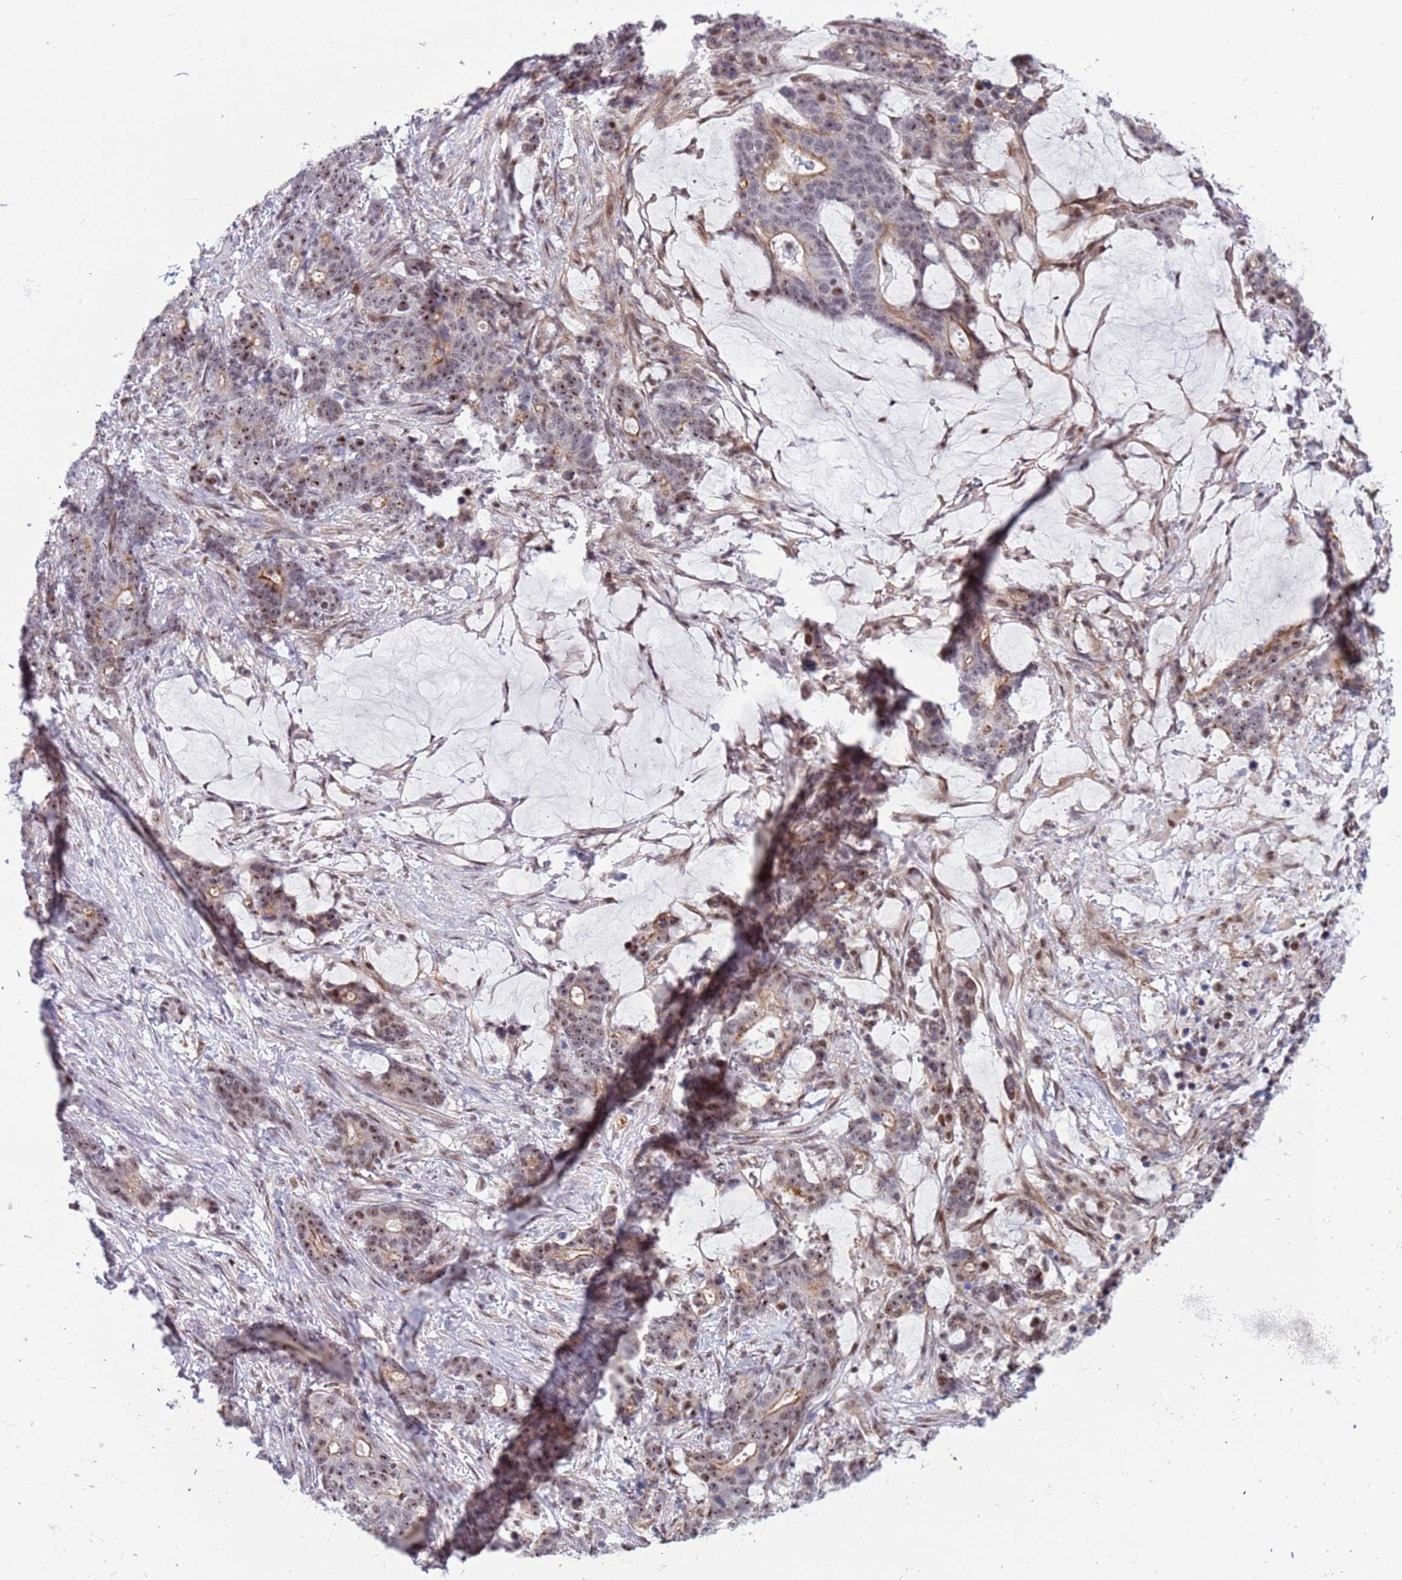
{"staining": {"intensity": "moderate", "quantity": ">75%", "location": "nuclear"}, "tissue": "stomach cancer", "cell_type": "Tumor cells", "image_type": "cancer", "snomed": [{"axis": "morphology", "description": "Normal tissue, NOS"}, {"axis": "morphology", "description": "Adenocarcinoma, NOS"}, {"axis": "topography", "description": "Stomach"}], "caption": "A brown stain highlights moderate nuclear positivity of a protein in stomach cancer tumor cells.", "gene": "LRMDA", "patient": {"sex": "female", "age": 64}}